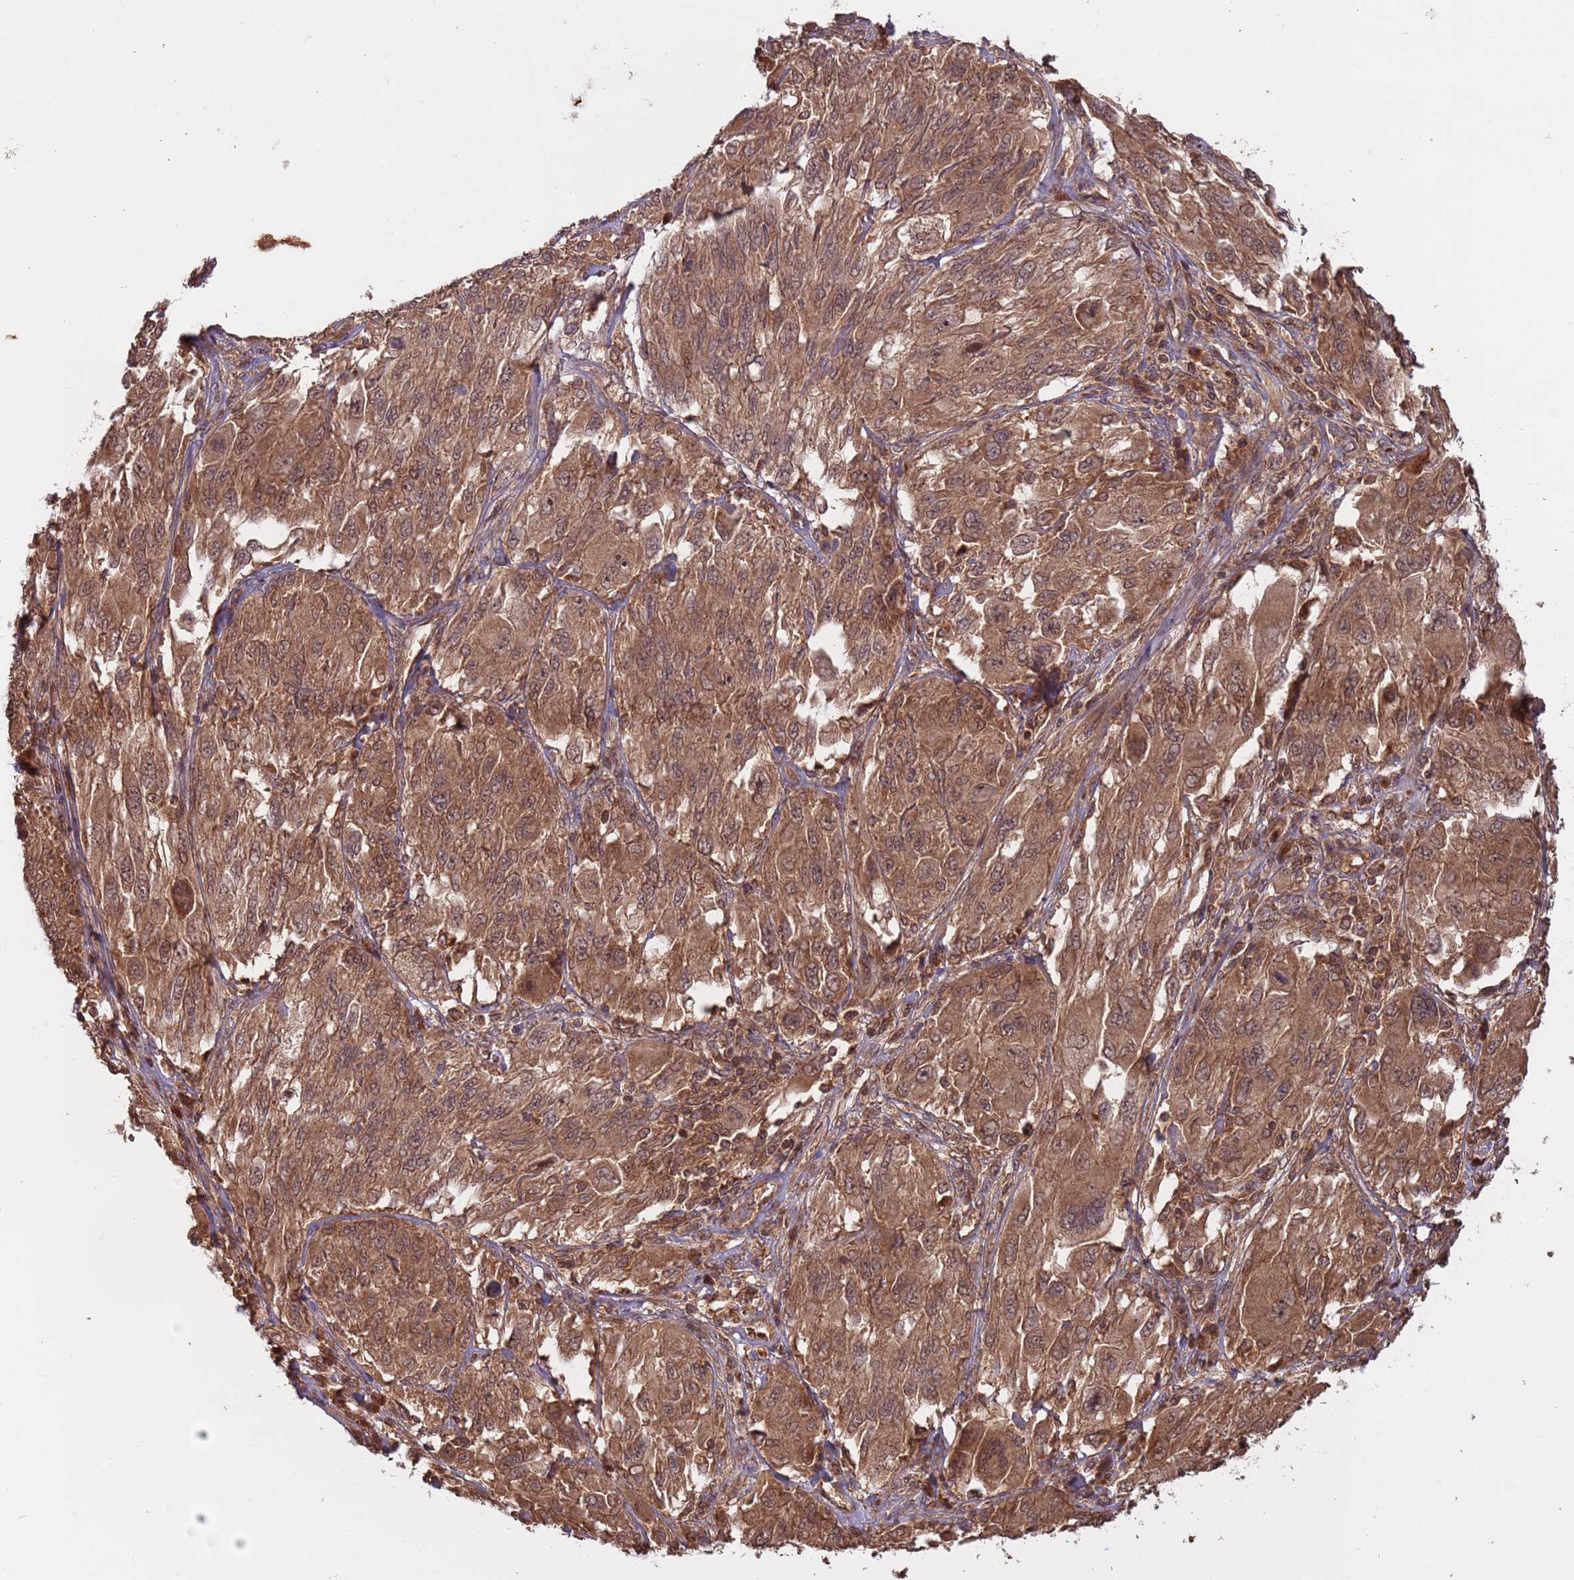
{"staining": {"intensity": "moderate", "quantity": ">75%", "location": "cytoplasmic/membranous,nuclear"}, "tissue": "melanoma", "cell_type": "Tumor cells", "image_type": "cancer", "snomed": [{"axis": "morphology", "description": "Malignant melanoma, NOS"}, {"axis": "topography", "description": "Skin"}], "caption": "Malignant melanoma tissue displays moderate cytoplasmic/membranous and nuclear positivity in about >75% of tumor cells The staining was performed using DAB to visualize the protein expression in brown, while the nuclei were stained in blue with hematoxylin (Magnification: 20x).", "gene": "ERI1", "patient": {"sex": "female", "age": 91}}